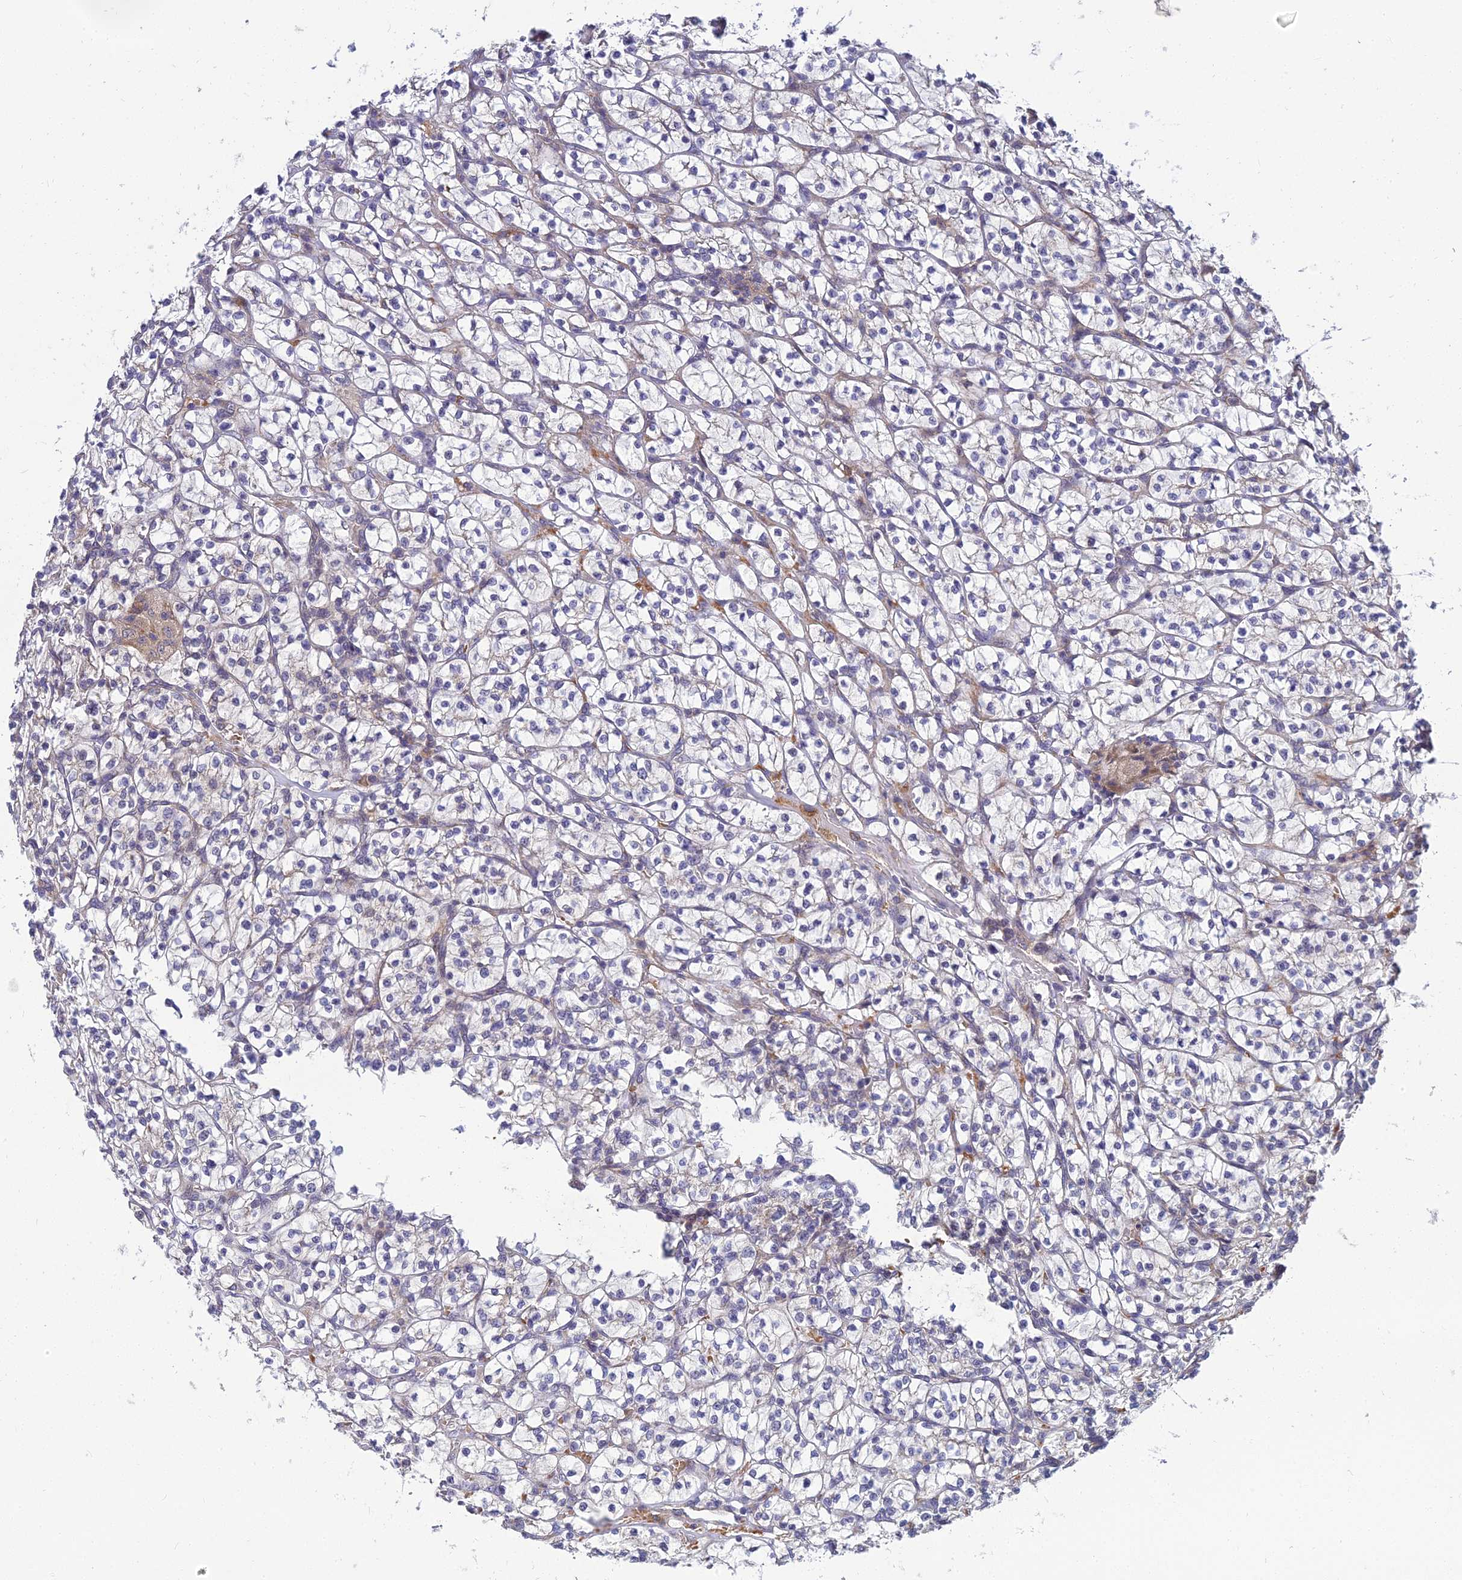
{"staining": {"intensity": "negative", "quantity": "none", "location": "none"}, "tissue": "renal cancer", "cell_type": "Tumor cells", "image_type": "cancer", "snomed": [{"axis": "morphology", "description": "Adenocarcinoma, NOS"}, {"axis": "topography", "description": "Kidney"}], "caption": "DAB immunohistochemical staining of renal cancer exhibits no significant expression in tumor cells.", "gene": "NPY", "patient": {"sex": "female", "age": 64}}